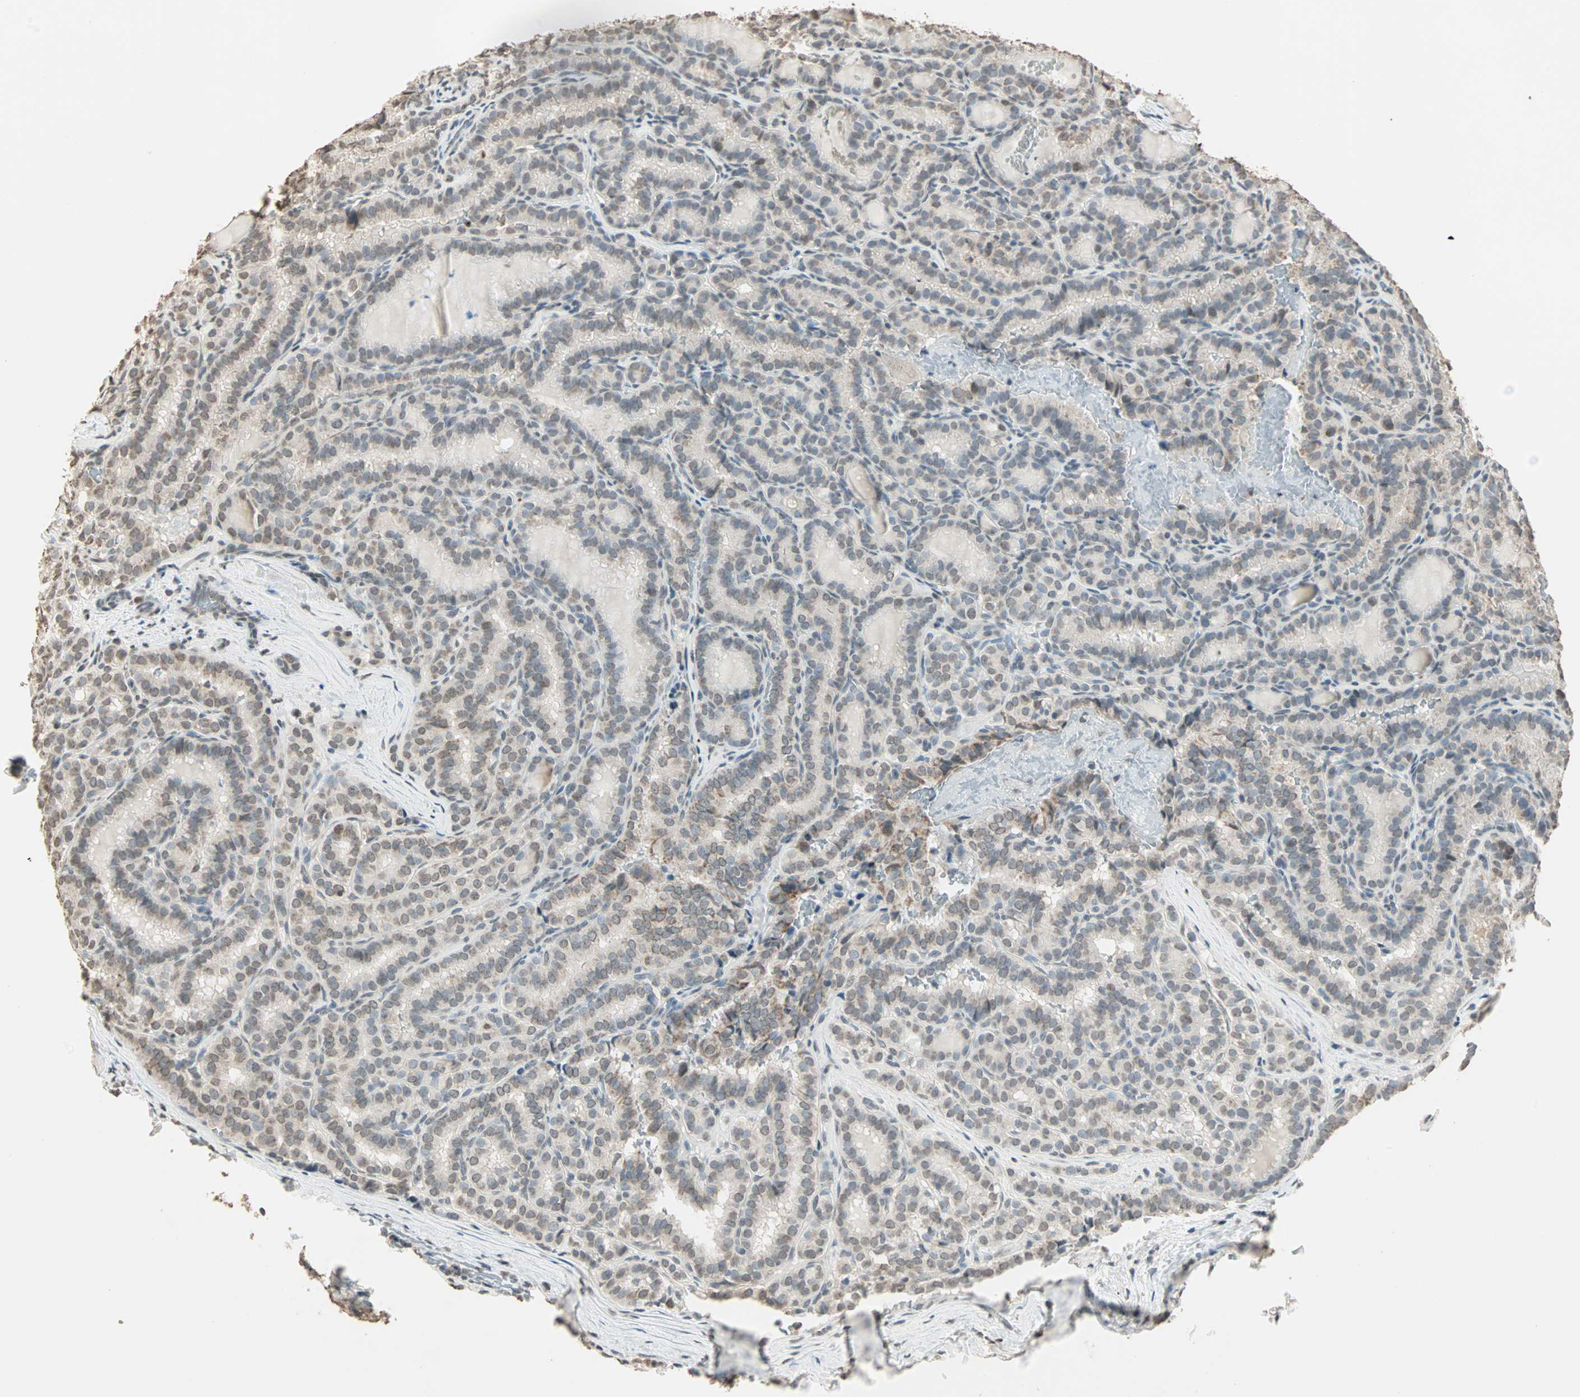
{"staining": {"intensity": "weak", "quantity": "25%-75%", "location": "cytoplasmic/membranous,nuclear"}, "tissue": "thyroid cancer", "cell_type": "Tumor cells", "image_type": "cancer", "snomed": [{"axis": "morphology", "description": "Normal tissue, NOS"}, {"axis": "morphology", "description": "Papillary adenocarcinoma, NOS"}, {"axis": "topography", "description": "Thyroid gland"}], "caption": "Immunohistochemistry (IHC) histopathology image of neoplastic tissue: human thyroid cancer stained using IHC exhibits low levels of weak protein expression localized specifically in the cytoplasmic/membranous and nuclear of tumor cells, appearing as a cytoplasmic/membranous and nuclear brown color.", "gene": "PRELID1", "patient": {"sex": "female", "age": 30}}